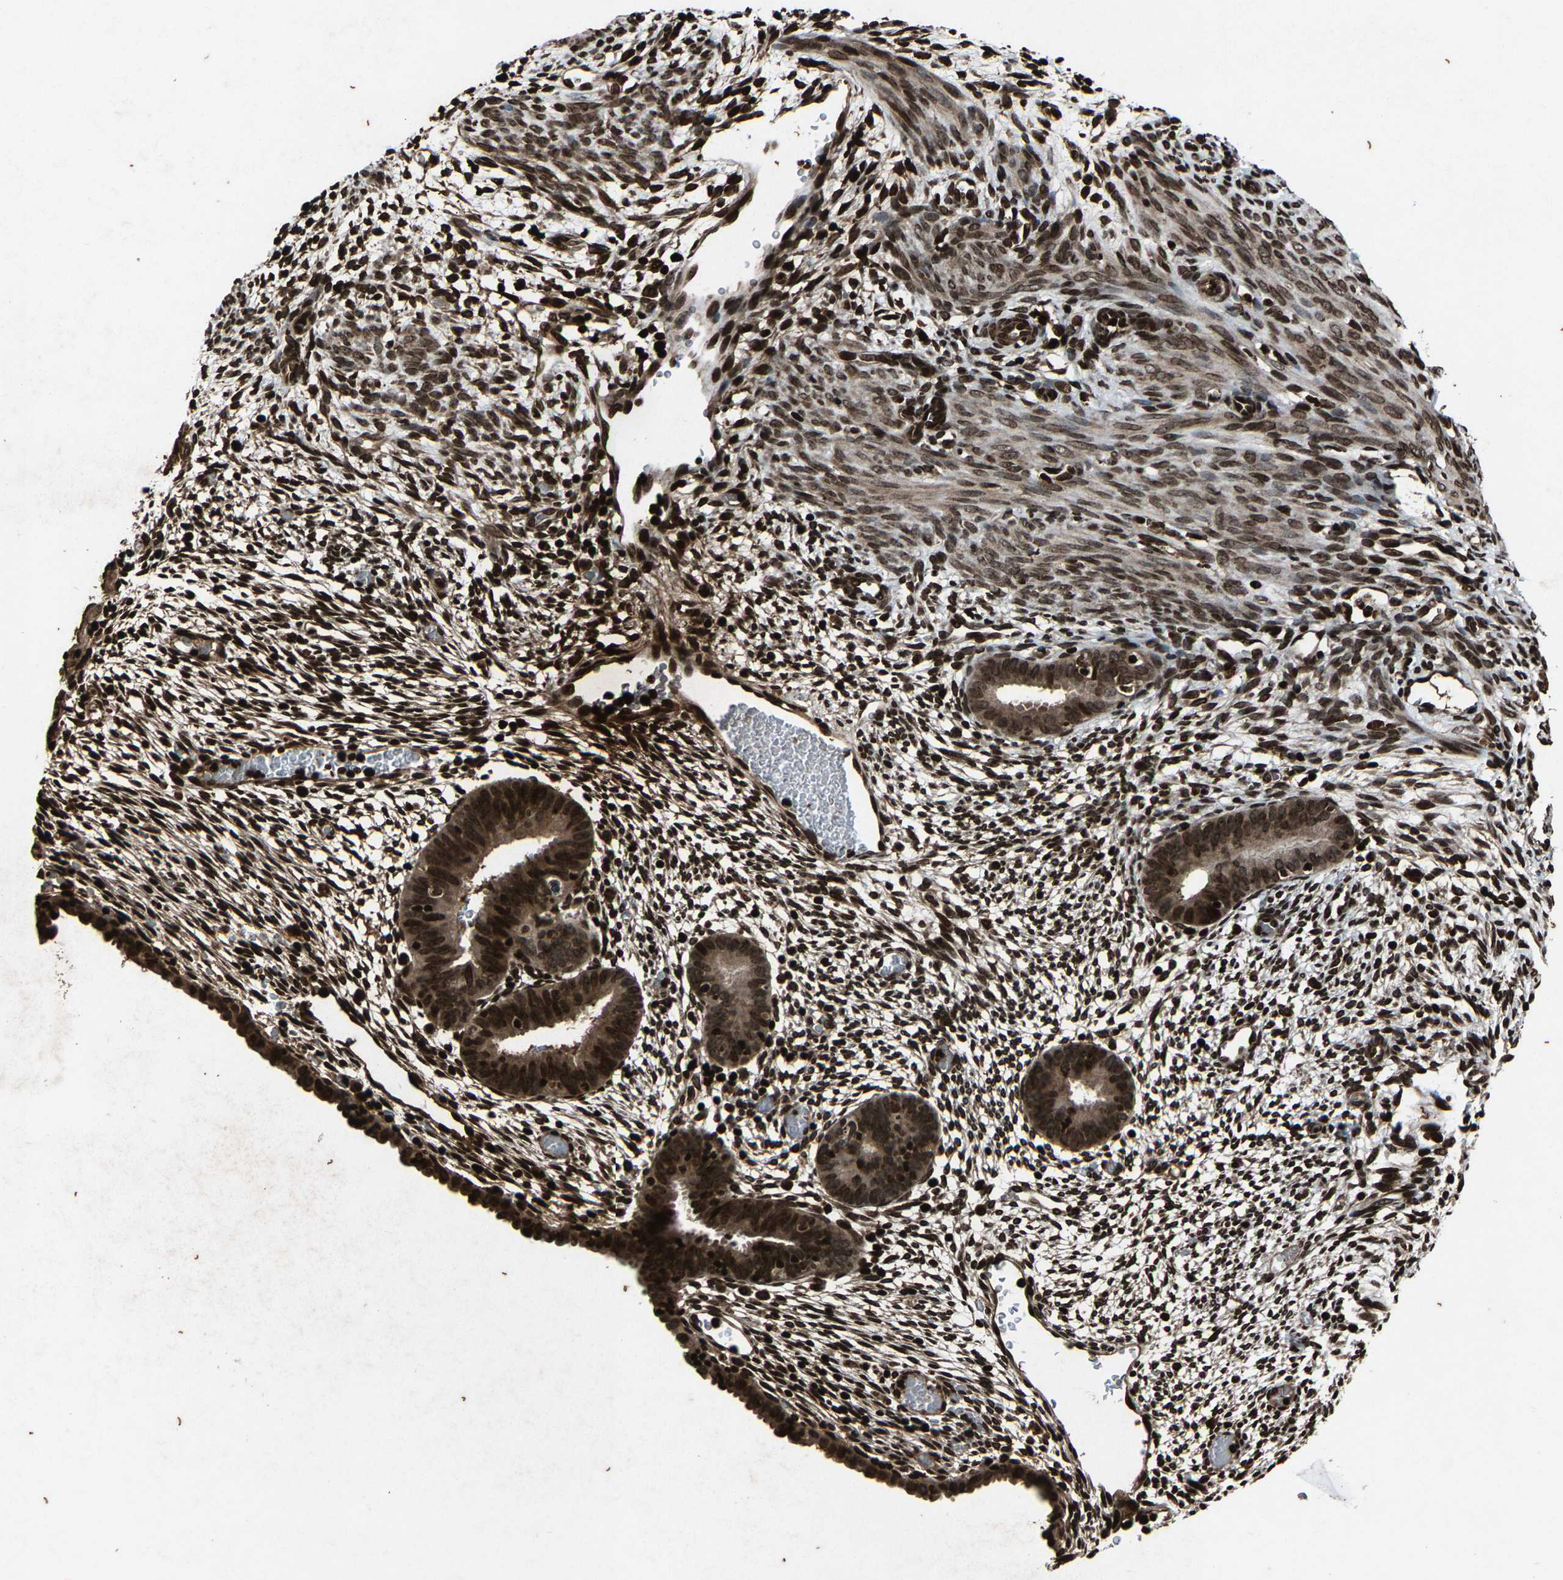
{"staining": {"intensity": "strong", "quantity": ">75%", "location": "nuclear"}, "tissue": "endometrium", "cell_type": "Cells in endometrial stroma", "image_type": "normal", "snomed": [{"axis": "morphology", "description": "Normal tissue, NOS"}, {"axis": "morphology", "description": "Atrophy, NOS"}, {"axis": "topography", "description": "Uterus"}, {"axis": "topography", "description": "Endometrium"}], "caption": "Protein expression analysis of benign endometrium shows strong nuclear expression in about >75% of cells in endometrial stroma.", "gene": "H4C1", "patient": {"sex": "female", "age": 68}}